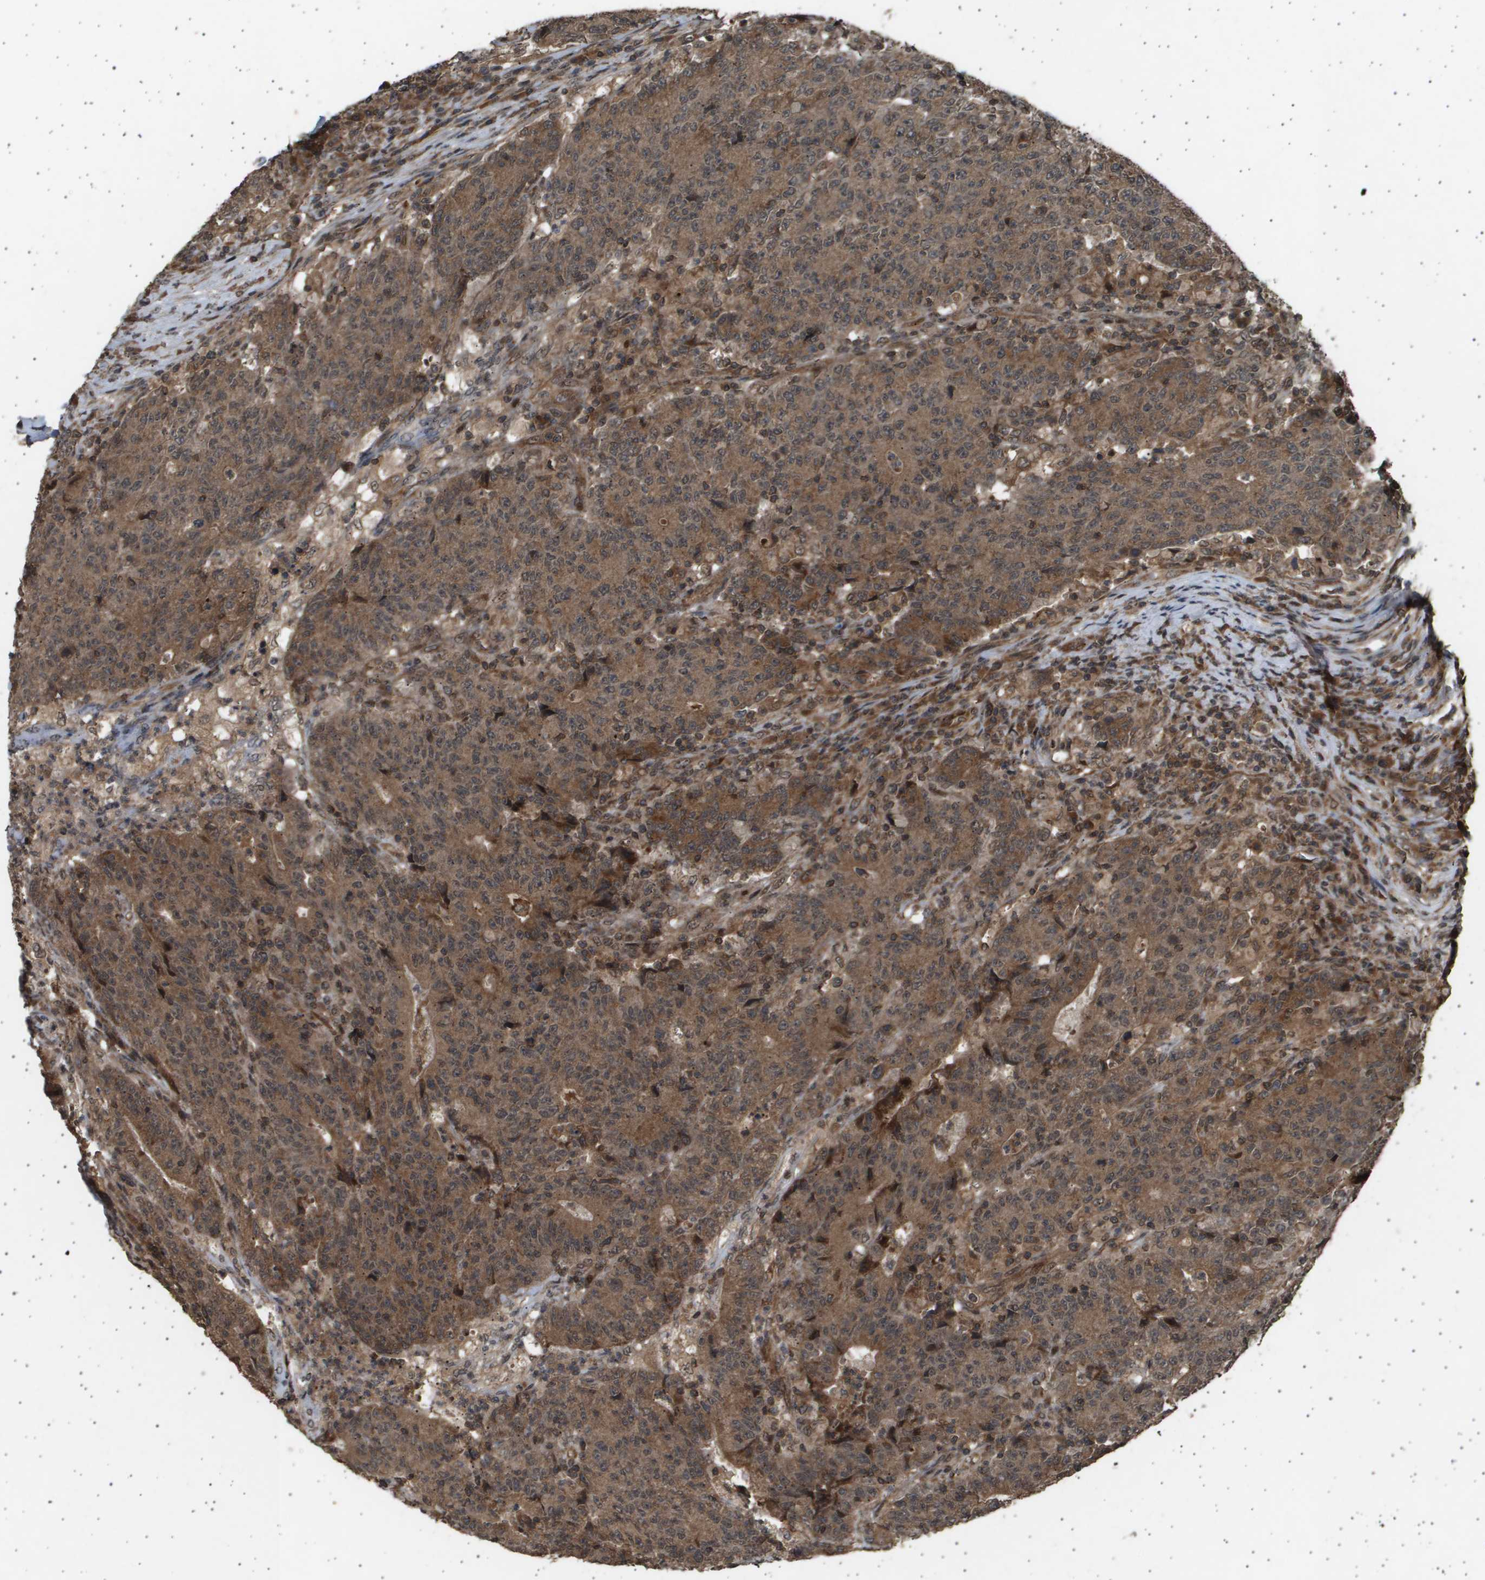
{"staining": {"intensity": "moderate", "quantity": ">75%", "location": "cytoplasmic/membranous,nuclear"}, "tissue": "colorectal cancer", "cell_type": "Tumor cells", "image_type": "cancer", "snomed": [{"axis": "morphology", "description": "Normal tissue, NOS"}, {"axis": "morphology", "description": "Adenocarcinoma, NOS"}, {"axis": "topography", "description": "Colon"}], "caption": "Approximately >75% of tumor cells in colorectal adenocarcinoma exhibit moderate cytoplasmic/membranous and nuclear protein expression as visualized by brown immunohistochemical staining.", "gene": "TNRC6A", "patient": {"sex": "female", "age": 75}}